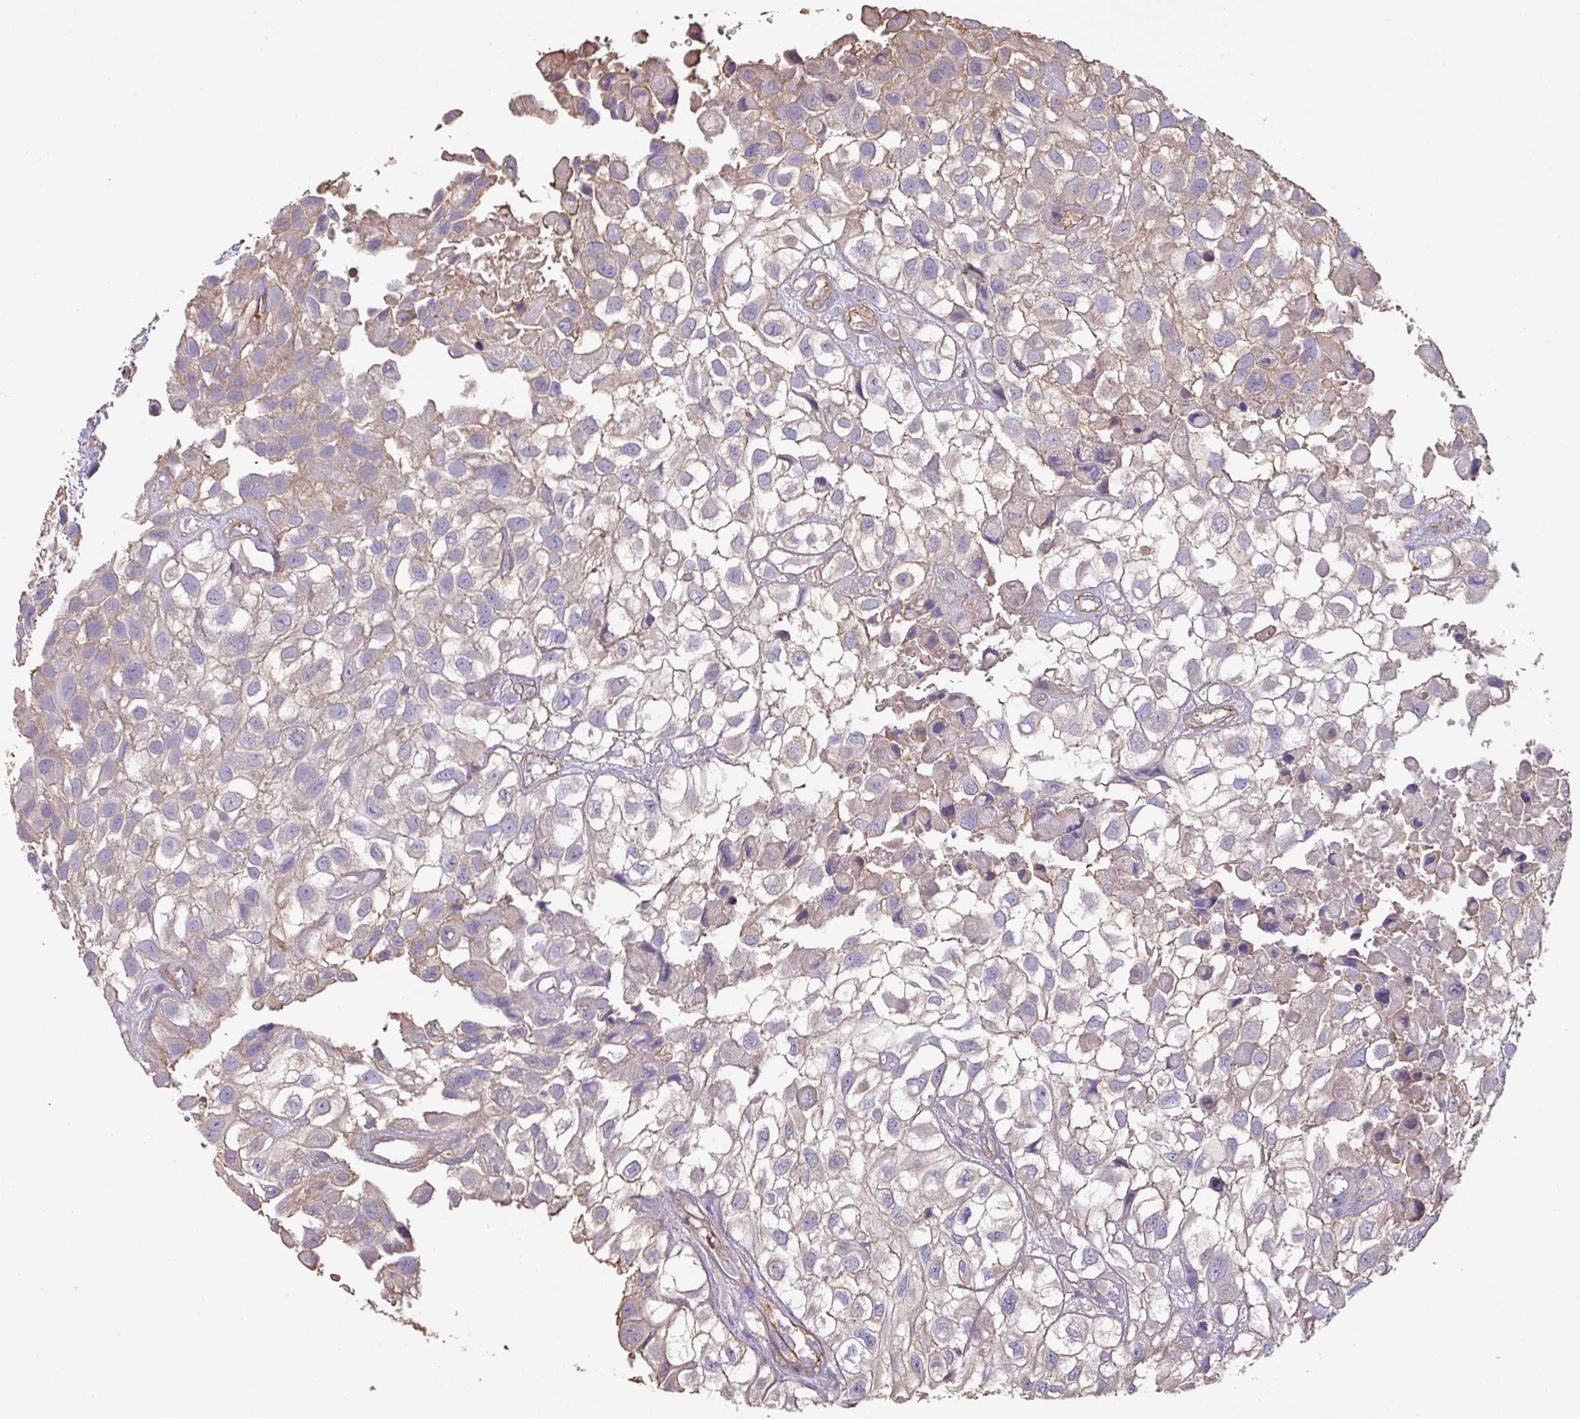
{"staining": {"intensity": "weak", "quantity": "<25%", "location": "cytoplasmic/membranous"}, "tissue": "urothelial cancer", "cell_type": "Tumor cells", "image_type": "cancer", "snomed": [{"axis": "morphology", "description": "Urothelial carcinoma, High grade"}, {"axis": "topography", "description": "Urinary bladder"}], "caption": "A high-resolution histopathology image shows immunohistochemistry staining of urothelial cancer, which demonstrates no significant staining in tumor cells.", "gene": "CALML4", "patient": {"sex": "male", "age": 56}}